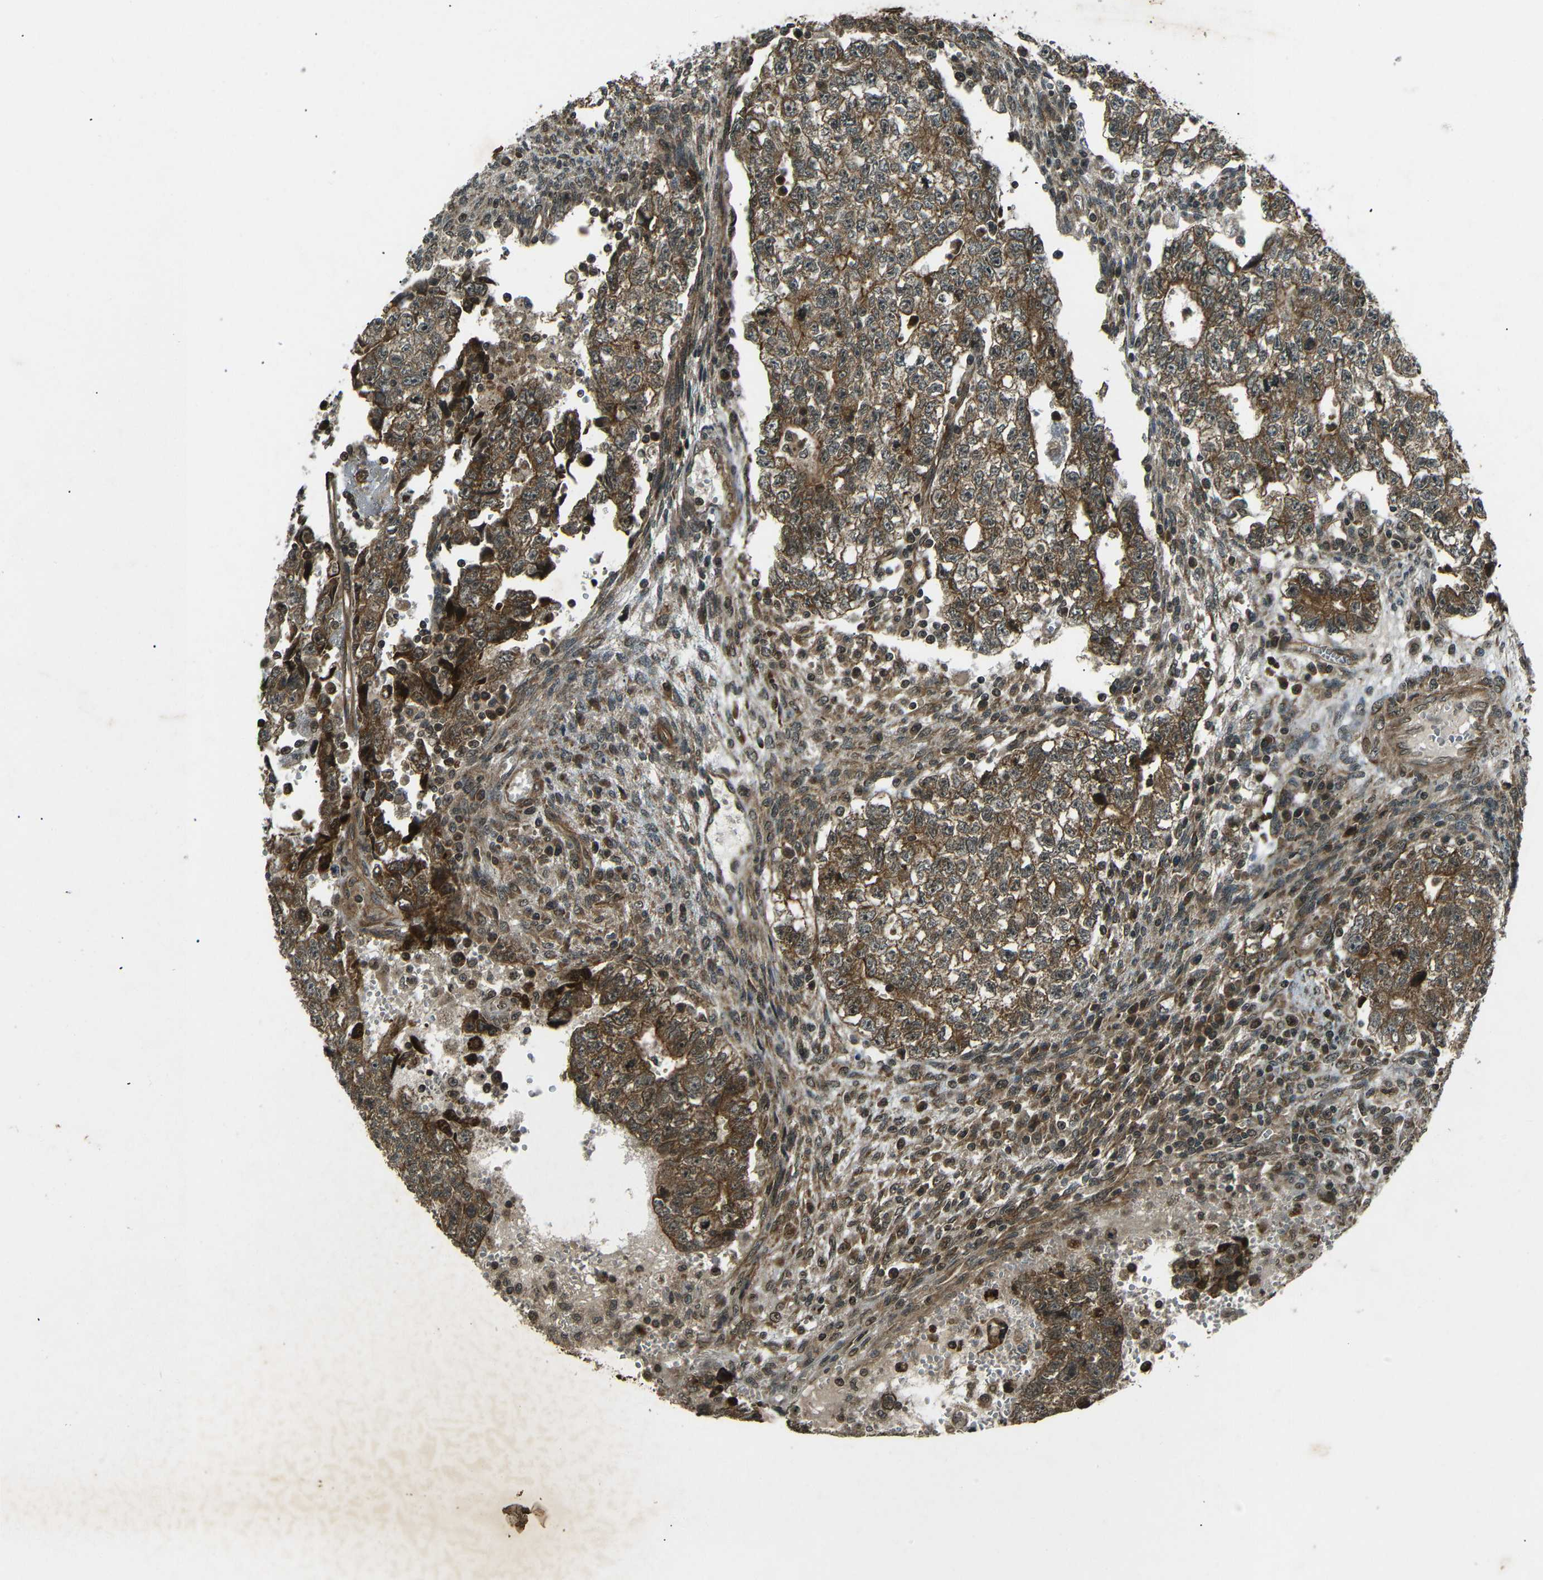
{"staining": {"intensity": "moderate", "quantity": ">75%", "location": "cytoplasmic/membranous"}, "tissue": "testis cancer", "cell_type": "Tumor cells", "image_type": "cancer", "snomed": [{"axis": "morphology", "description": "Seminoma, NOS"}, {"axis": "morphology", "description": "Carcinoma, Embryonal, NOS"}, {"axis": "topography", "description": "Testis"}], "caption": "An immunohistochemistry (IHC) histopathology image of tumor tissue is shown. Protein staining in brown shows moderate cytoplasmic/membranous positivity in testis cancer (embryonal carcinoma) within tumor cells.", "gene": "PLK2", "patient": {"sex": "male", "age": 38}}